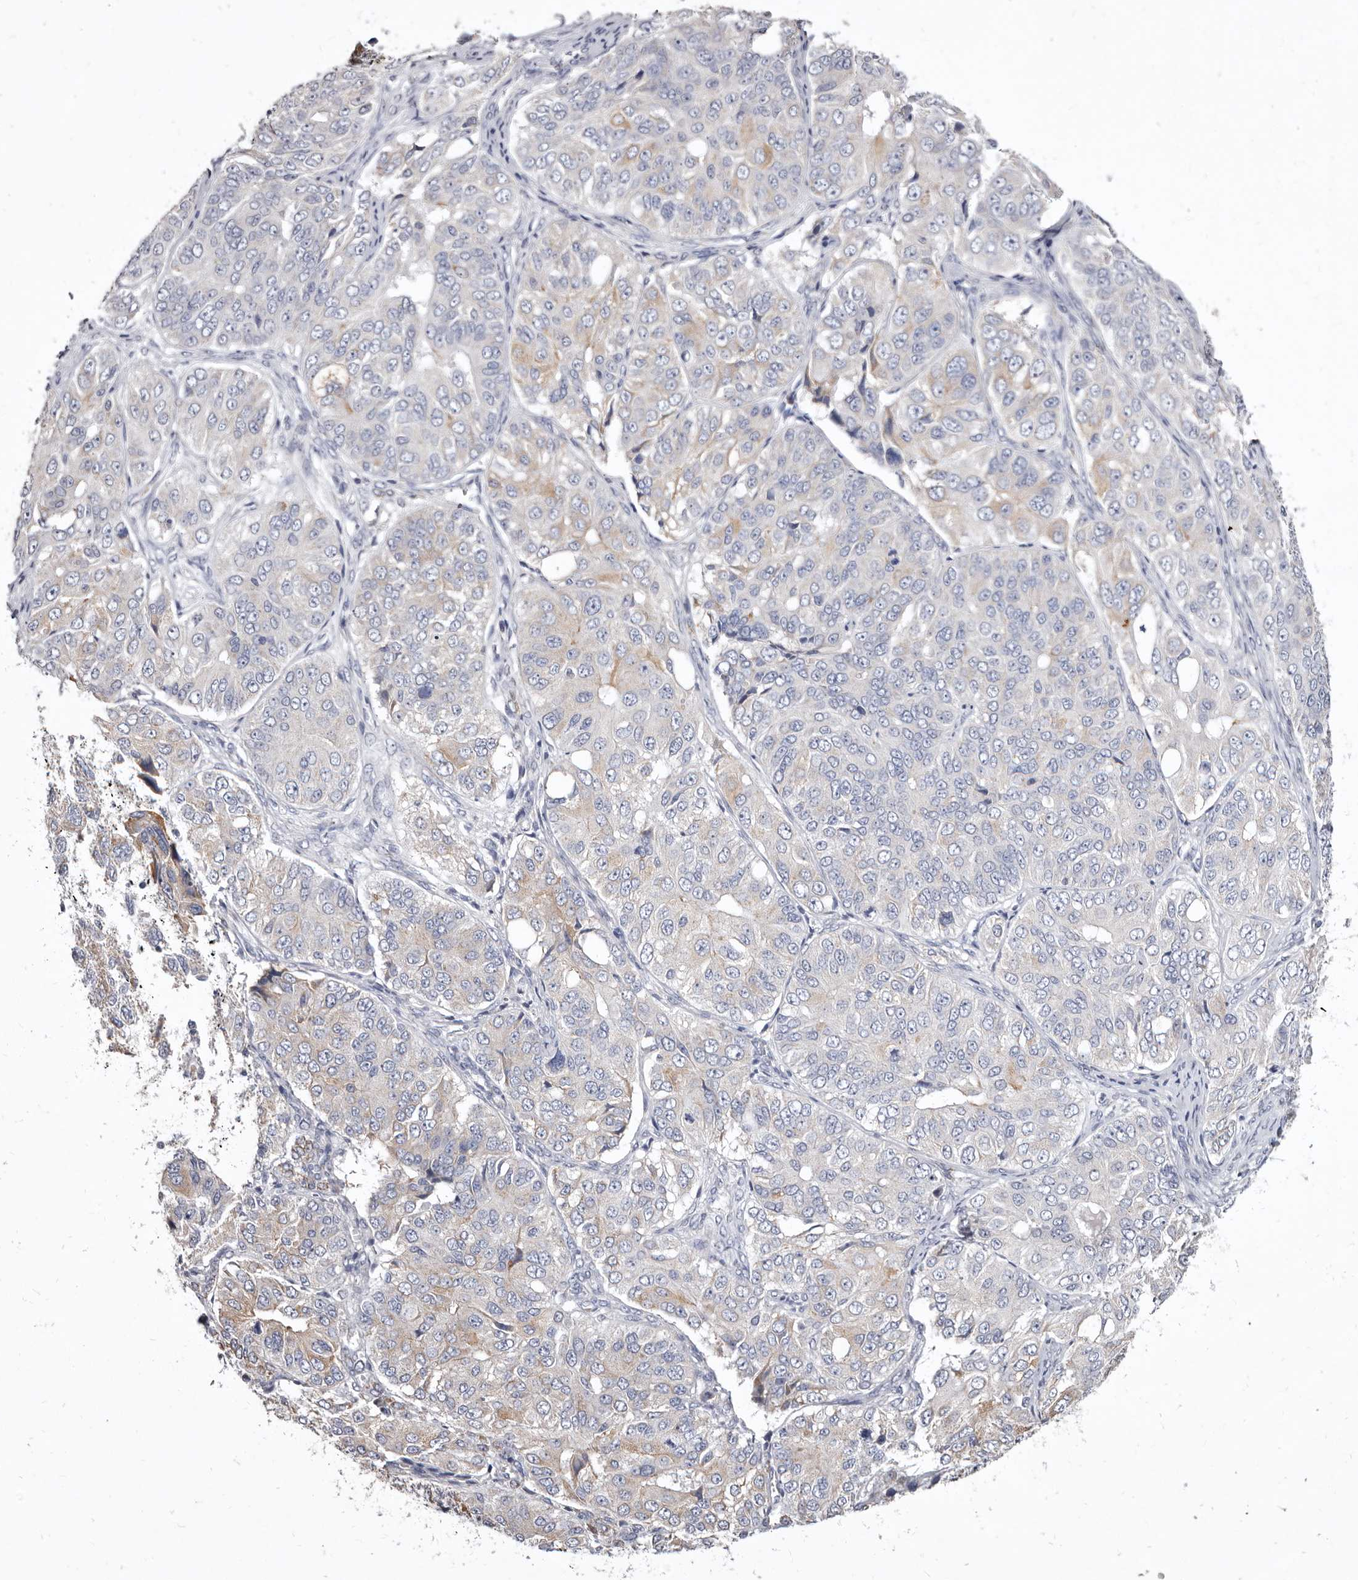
{"staining": {"intensity": "weak", "quantity": "<25%", "location": "cytoplasmic/membranous"}, "tissue": "ovarian cancer", "cell_type": "Tumor cells", "image_type": "cancer", "snomed": [{"axis": "morphology", "description": "Carcinoma, endometroid"}, {"axis": "topography", "description": "Ovary"}], "caption": "A photomicrograph of ovarian cancer stained for a protein demonstrates no brown staining in tumor cells.", "gene": "CYP2E1", "patient": {"sex": "female", "age": 51}}